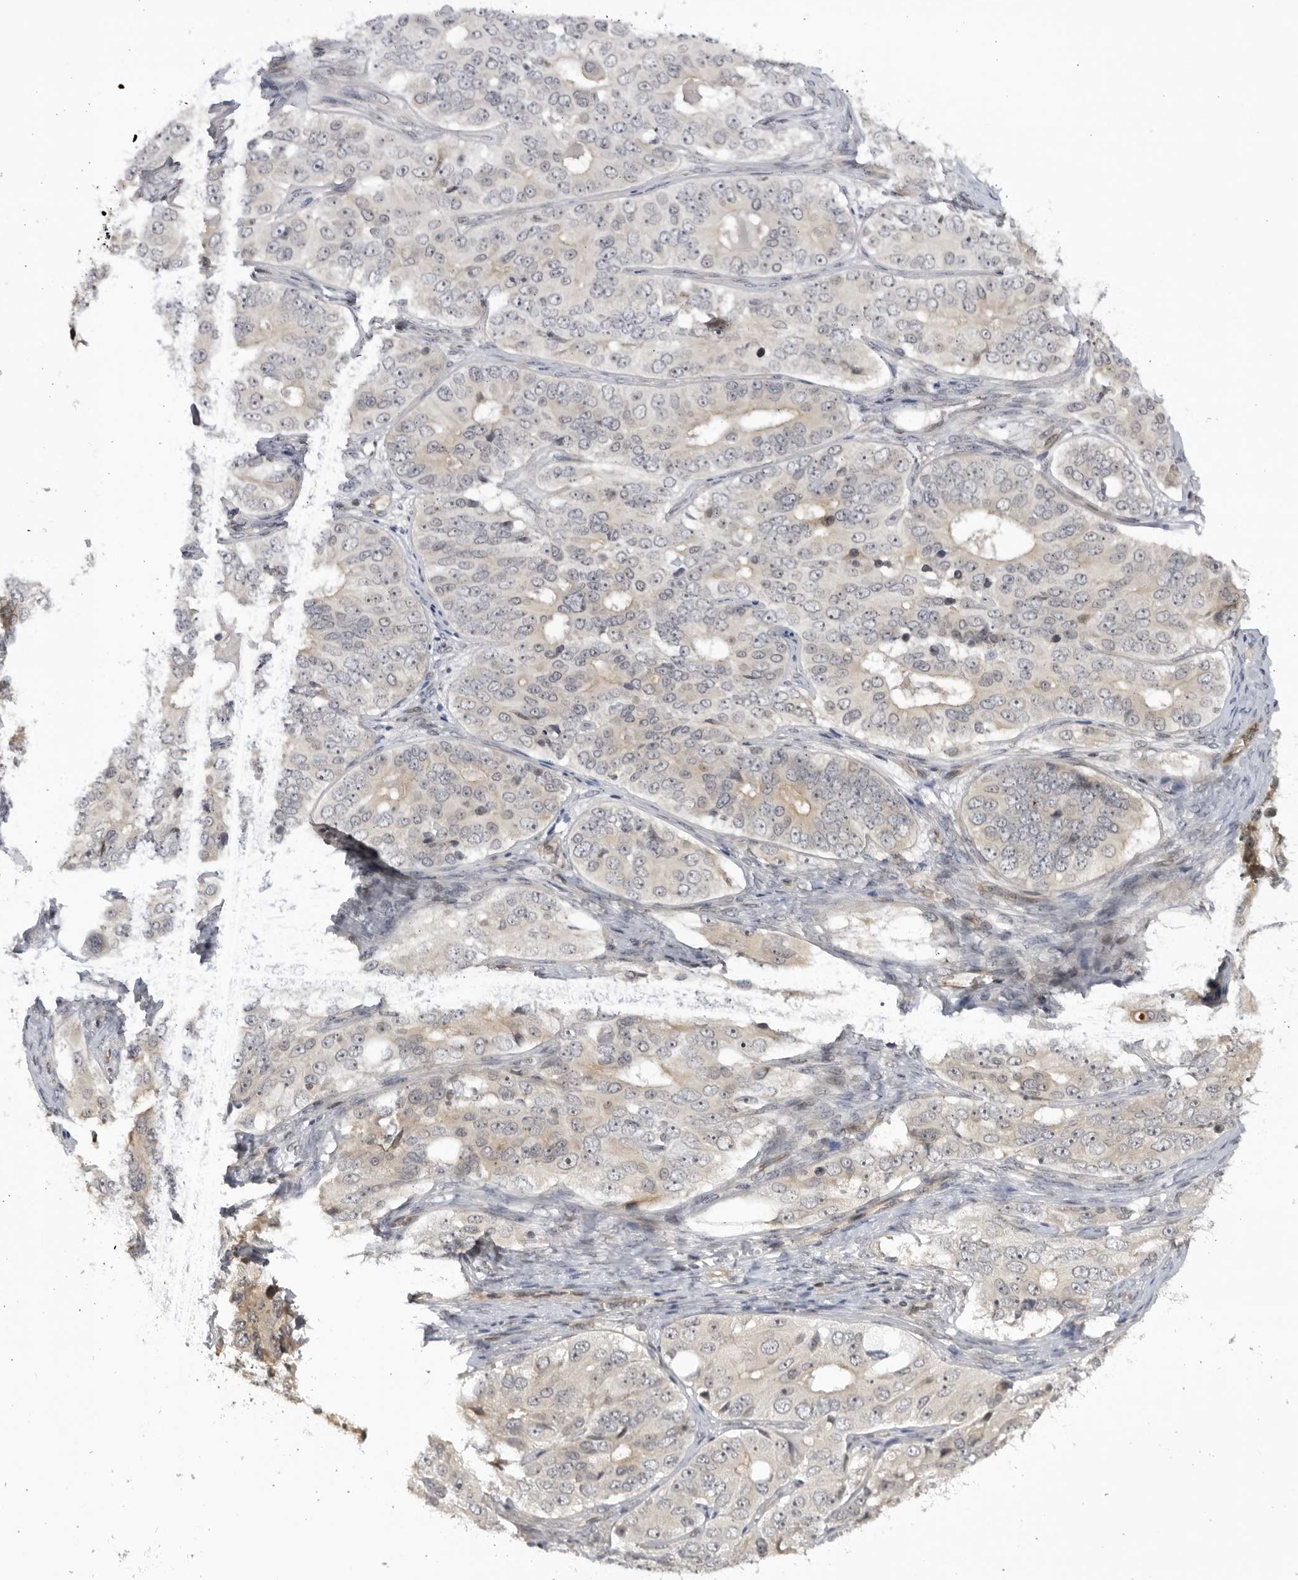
{"staining": {"intensity": "weak", "quantity": "<25%", "location": "cytoplasmic/membranous,nuclear"}, "tissue": "ovarian cancer", "cell_type": "Tumor cells", "image_type": "cancer", "snomed": [{"axis": "morphology", "description": "Carcinoma, endometroid"}, {"axis": "topography", "description": "Ovary"}], "caption": "This is an immunohistochemistry histopathology image of human endometroid carcinoma (ovarian). There is no positivity in tumor cells.", "gene": "CNBD1", "patient": {"sex": "female", "age": 51}}